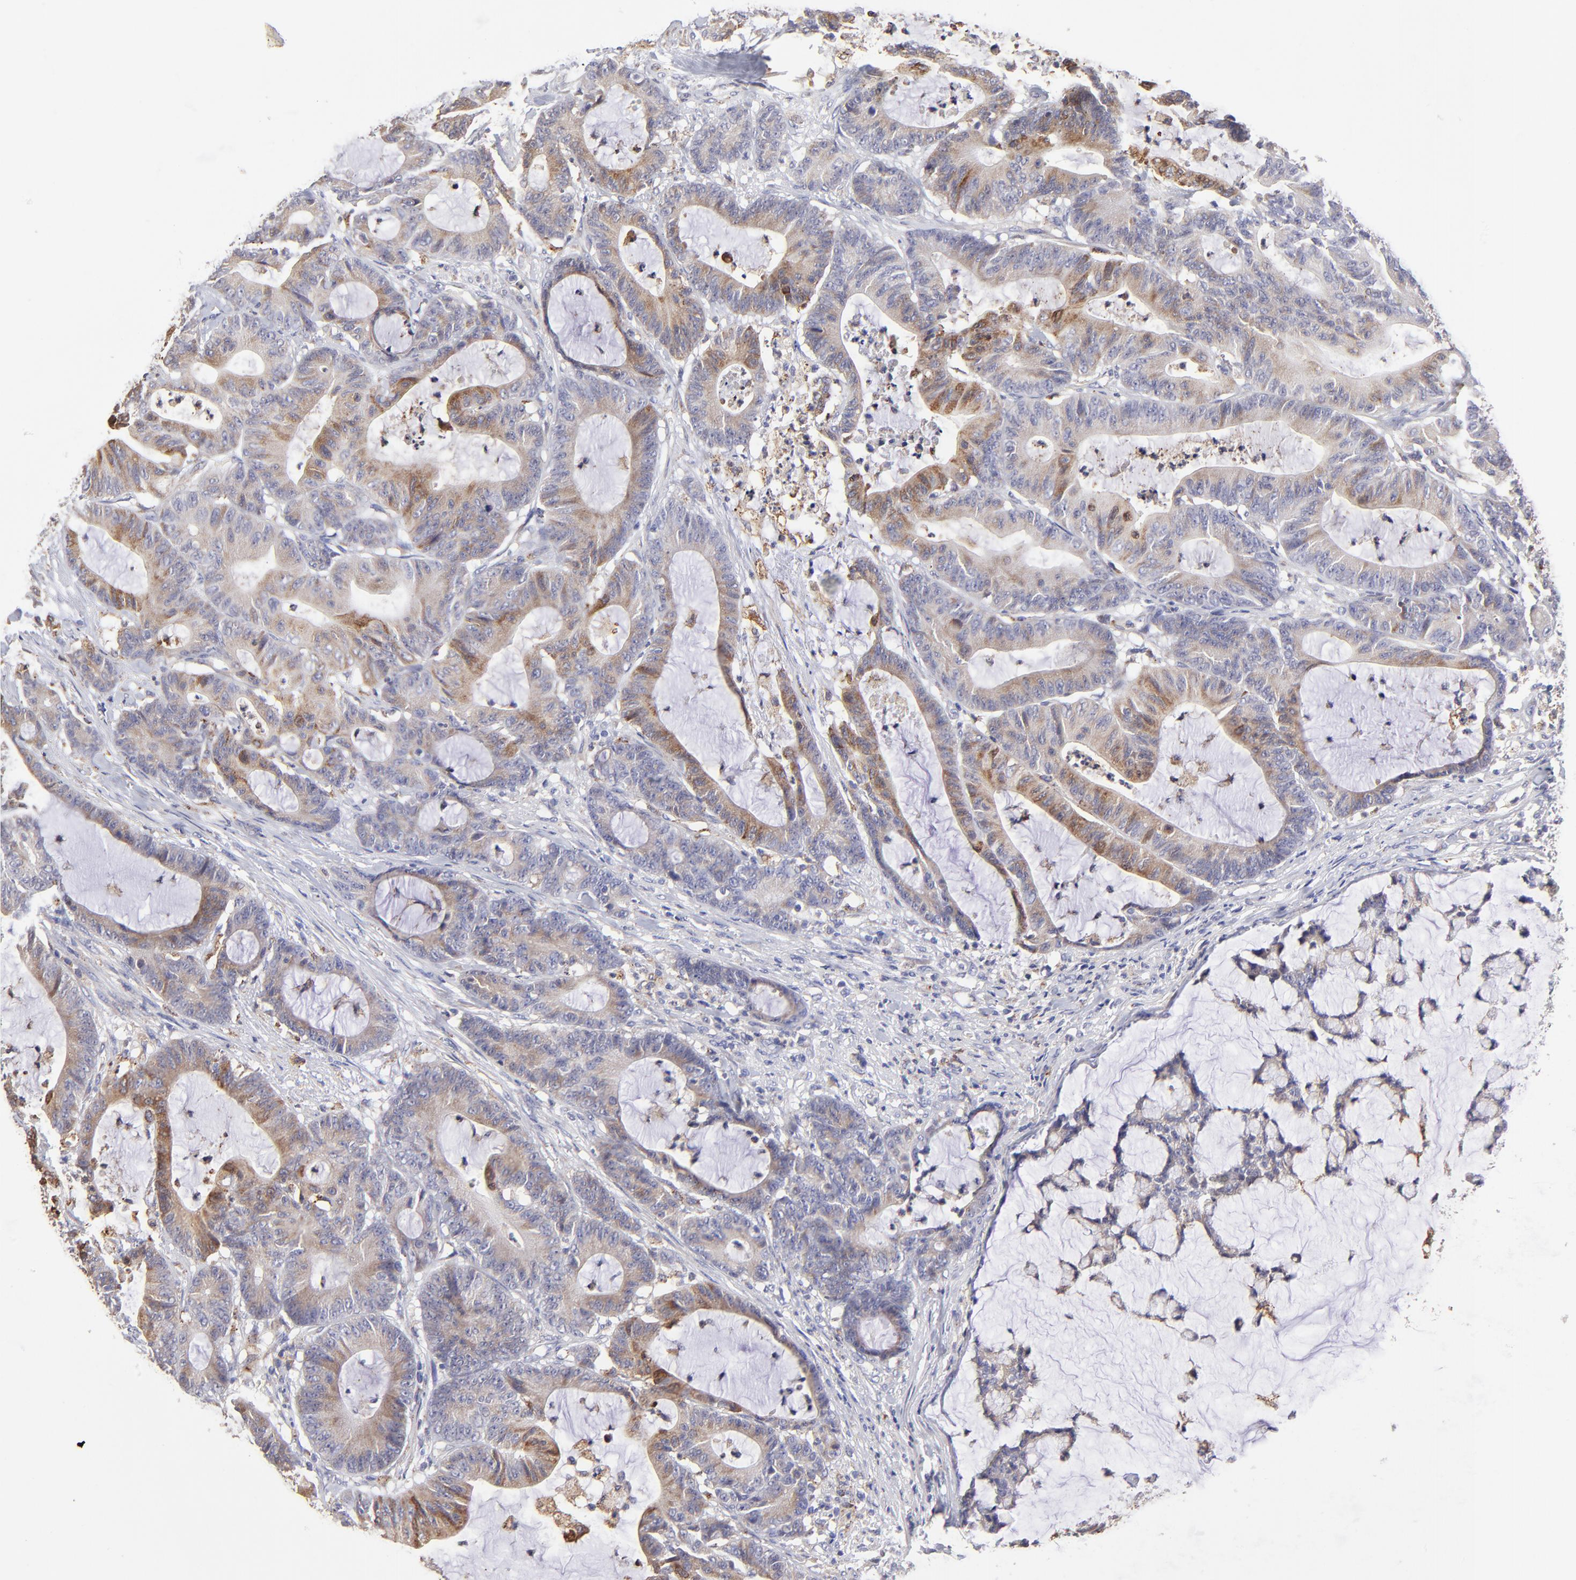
{"staining": {"intensity": "weak", "quantity": ">75%", "location": "cytoplasmic/membranous"}, "tissue": "colorectal cancer", "cell_type": "Tumor cells", "image_type": "cancer", "snomed": [{"axis": "morphology", "description": "Adenocarcinoma, NOS"}, {"axis": "topography", "description": "Colon"}], "caption": "Colorectal cancer stained for a protein reveals weak cytoplasmic/membranous positivity in tumor cells.", "gene": "GCSAM", "patient": {"sex": "female", "age": 84}}